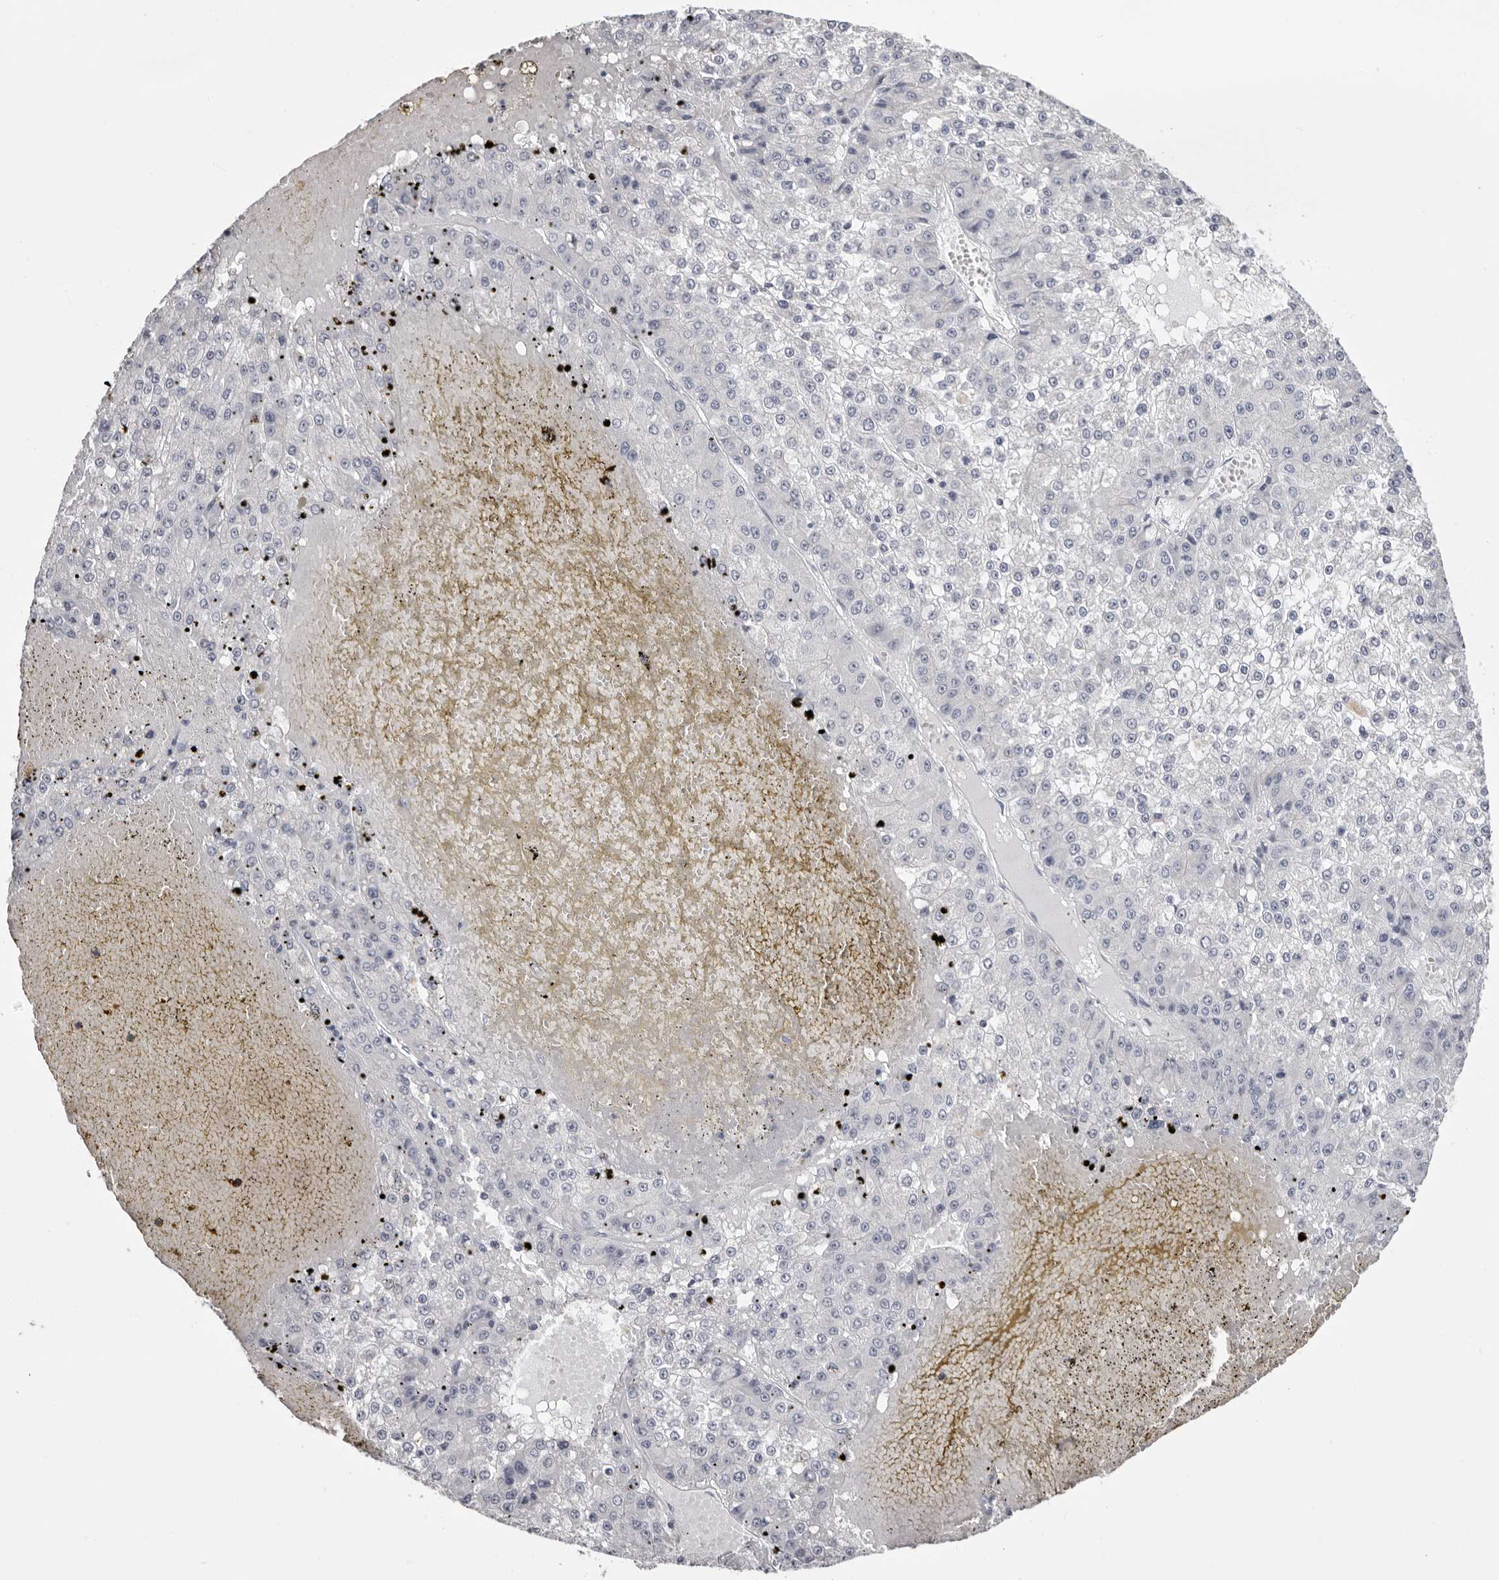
{"staining": {"intensity": "negative", "quantity": "none", "location": "none"}, "tissue": "liver cancer", "cell_type": "Tumor cells", "image_type": "cancer", "snomed": [{"axis": "morphology", "description": "Carcinoma, Hepatocellular, NOS"}, {"axis": "topography", "description": "Liver"}], "caption": "An IHC histopathology image of liver hepatocellular carcinoma is shown. There is no staining in tumor cells of liver hepatocellular carcinoma. (Immunohistochemistry, brightfield microscopy, high magnification).", "gene": "CASQ1", "patient": {"sex": "female", "age": 73}}